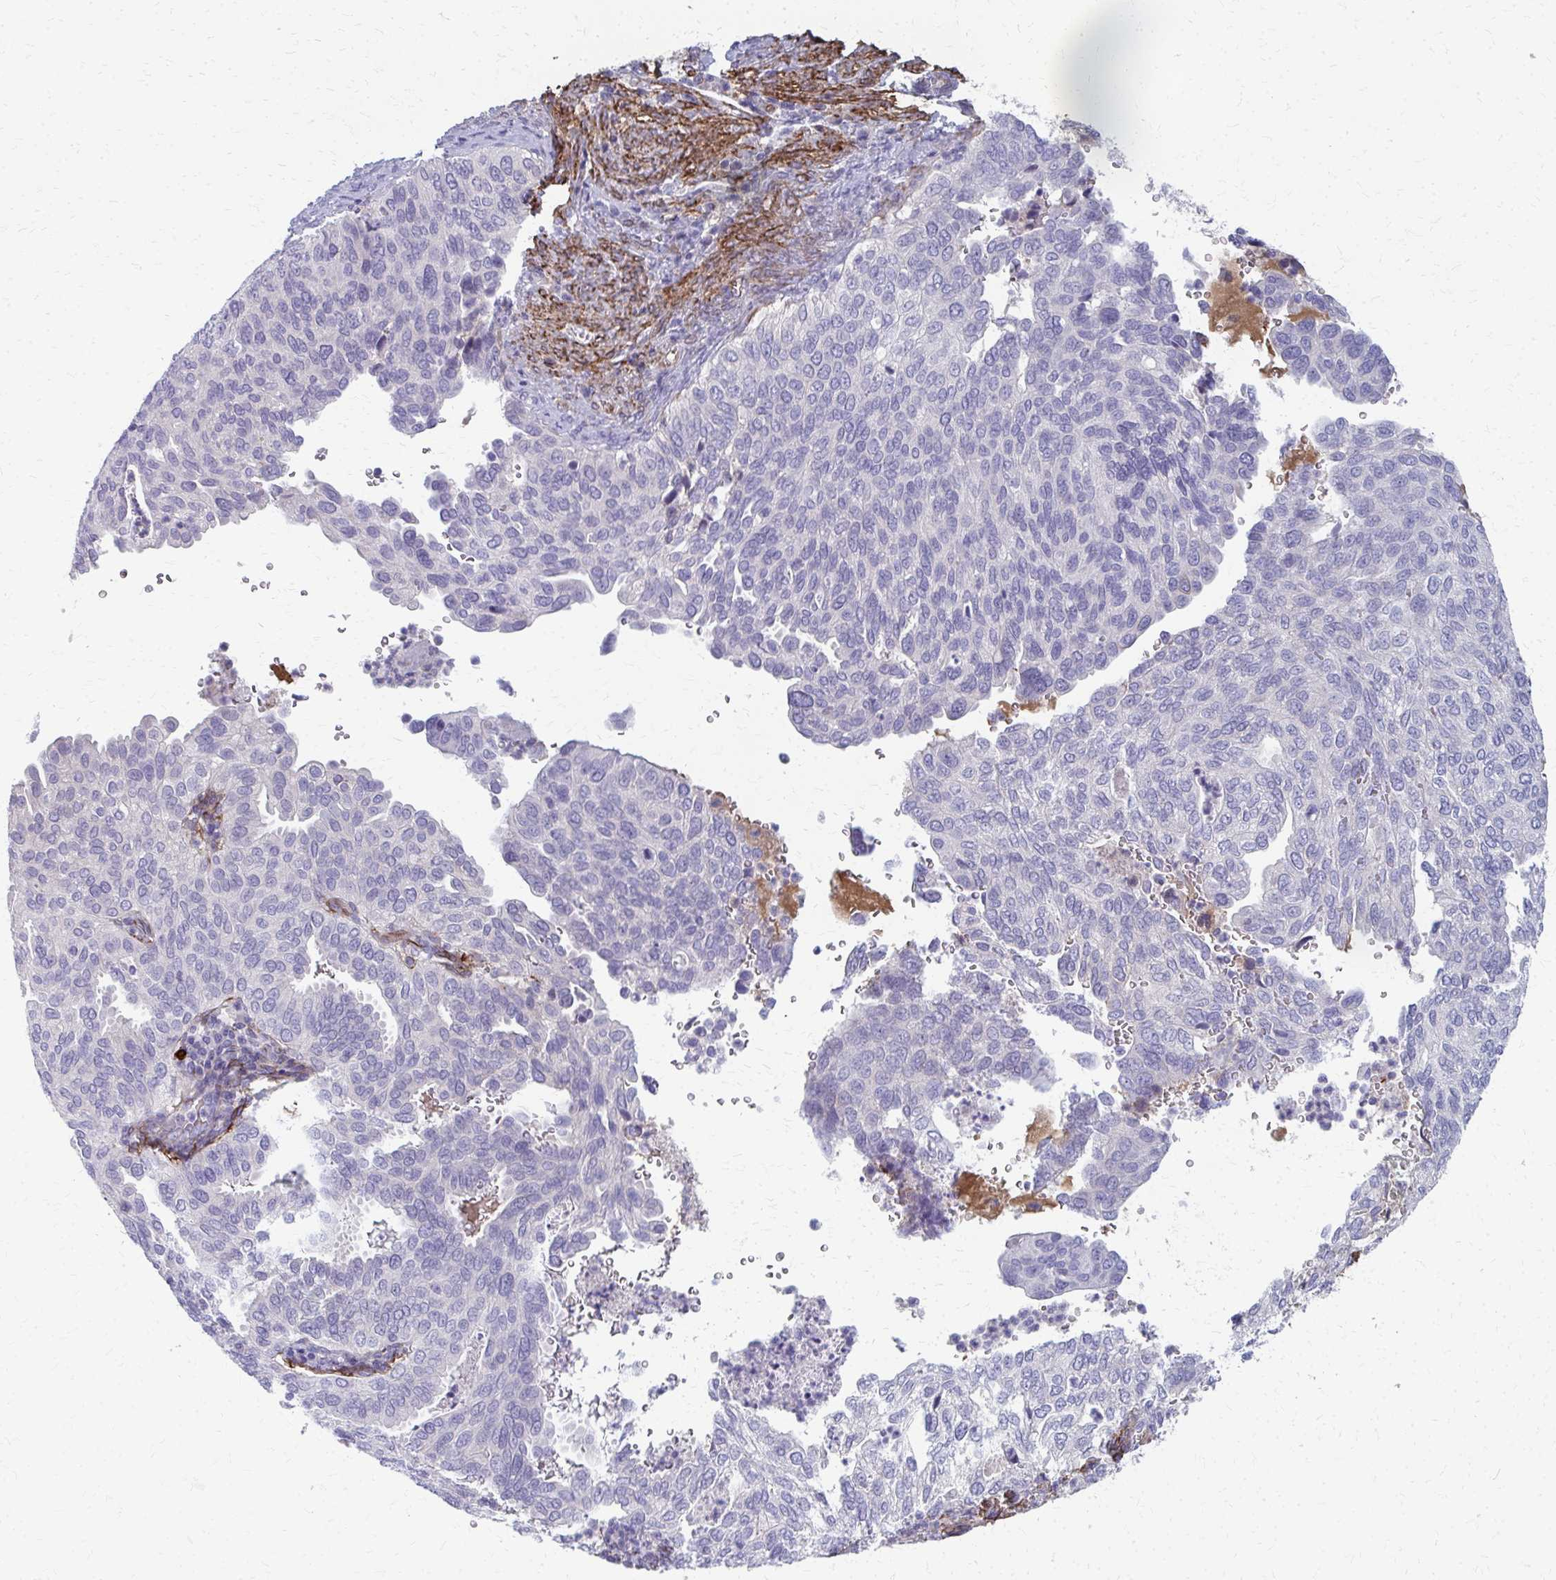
{"staining": {"intensity": "negative", "quantity": "none", "location": "none"}, "tissue": "cervical cancer", "cell_type": "Tumor cells", "image_type": "cancer", "snomed": [{"axis": "morphology", "description": "Squamous cell carcinoma, NOS"}, {"axis": "topography", "description": "Cervix"}], "caption": "A micrograph of squamous cell carcinoma (cervical) stained for a protein demonstrates no brown staining in tumor cells.", "gene": "ADIPOQ", "patient": {"sex": "female", "age": 38}}